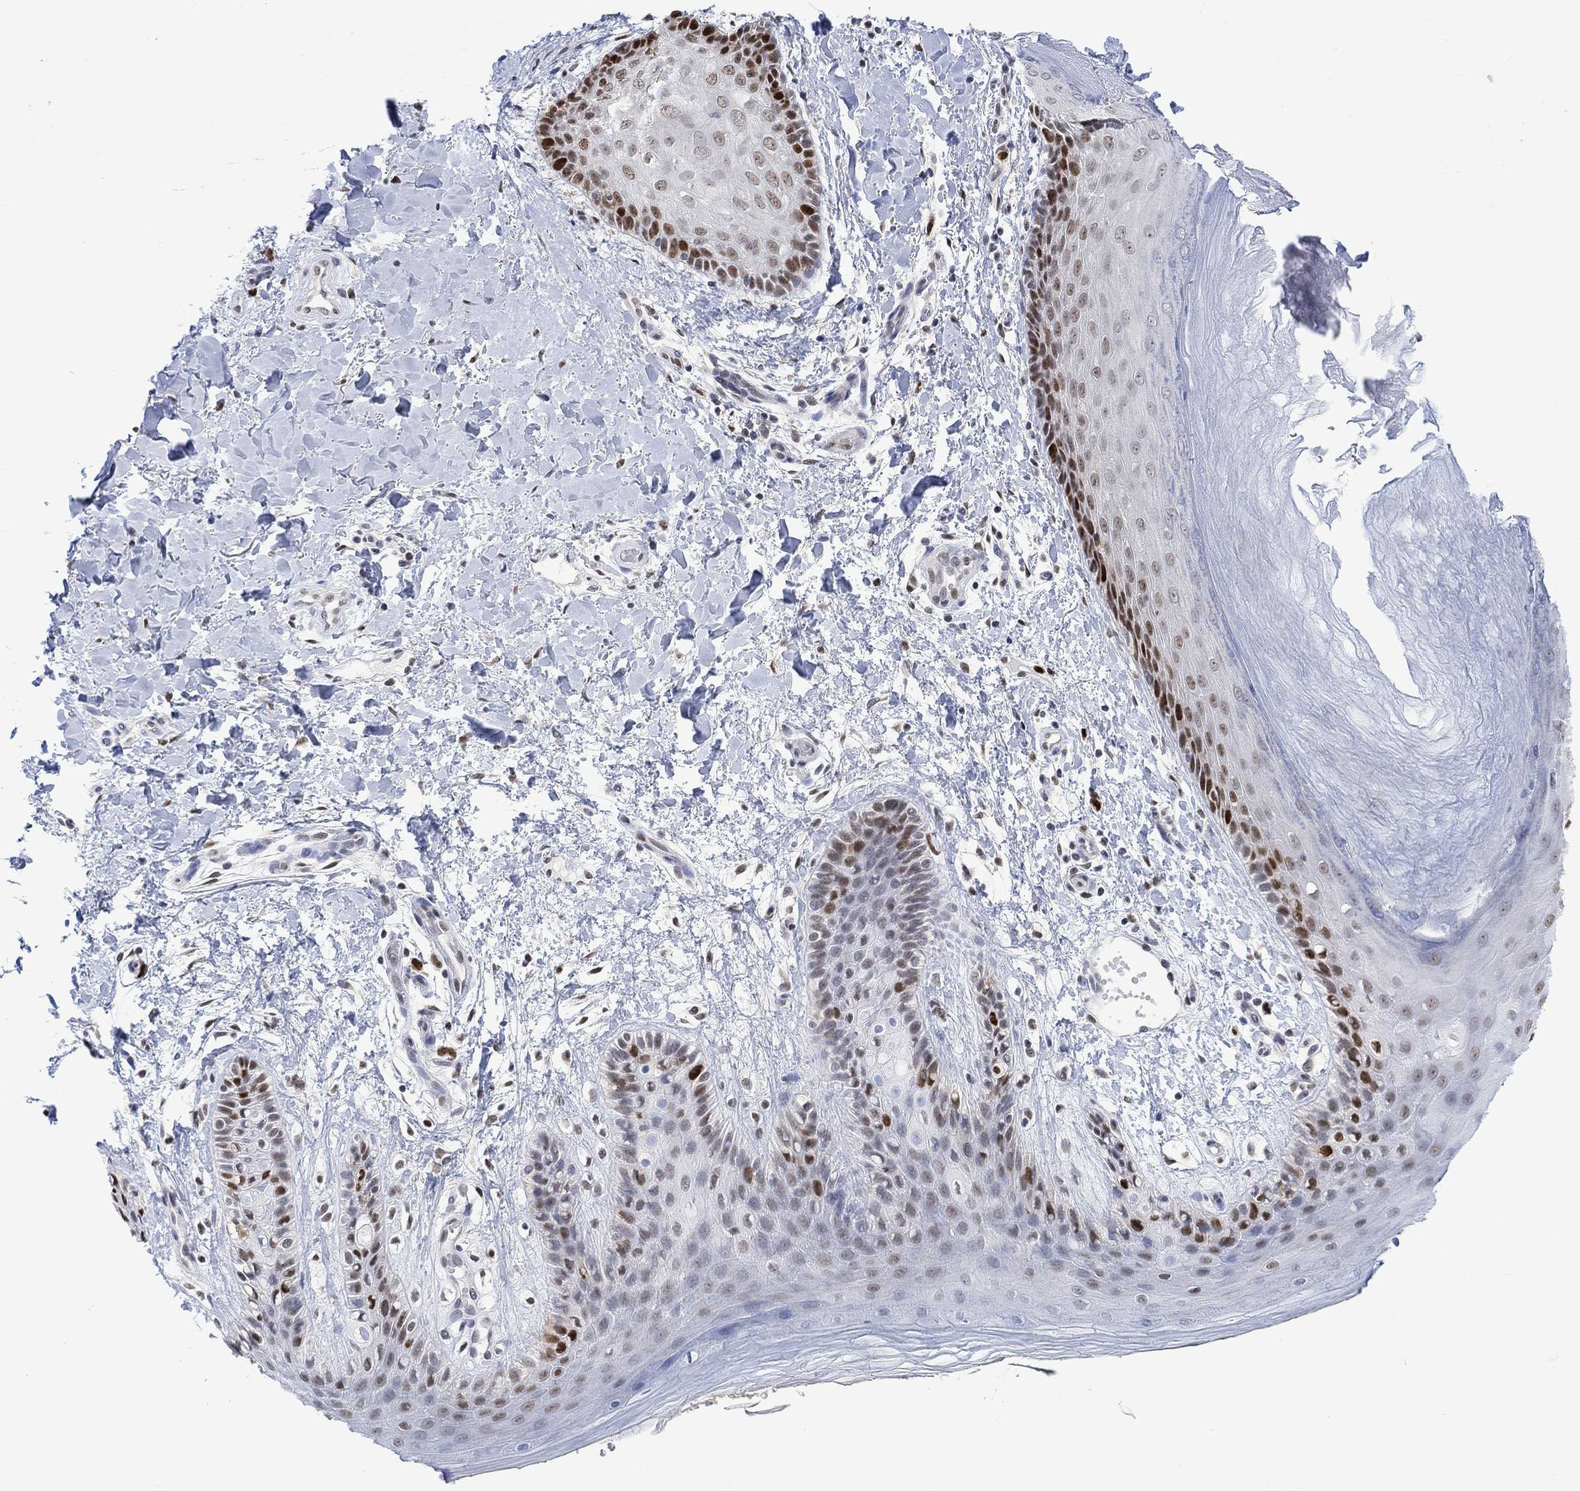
{"staining": {"intensity": "strong", "quantity": "25%-75%", "location": "nuclear"}, "tissue": "skin", "cell_type": "Epidermal cells", "image_type": "normal", "snomed": [{"axis": "morphology", "description": "Normal tissue, NOS"}, {"axis": "topography", "description": "Anal"}], "caption": "There is high levels of strong nuclear staining in epidermal cells of unremarkable skin, as demonstrated by immunohistochemical staining (brown color).", "gene": "RAD54L2", "patient": {"sex": "male", "age": 36}}